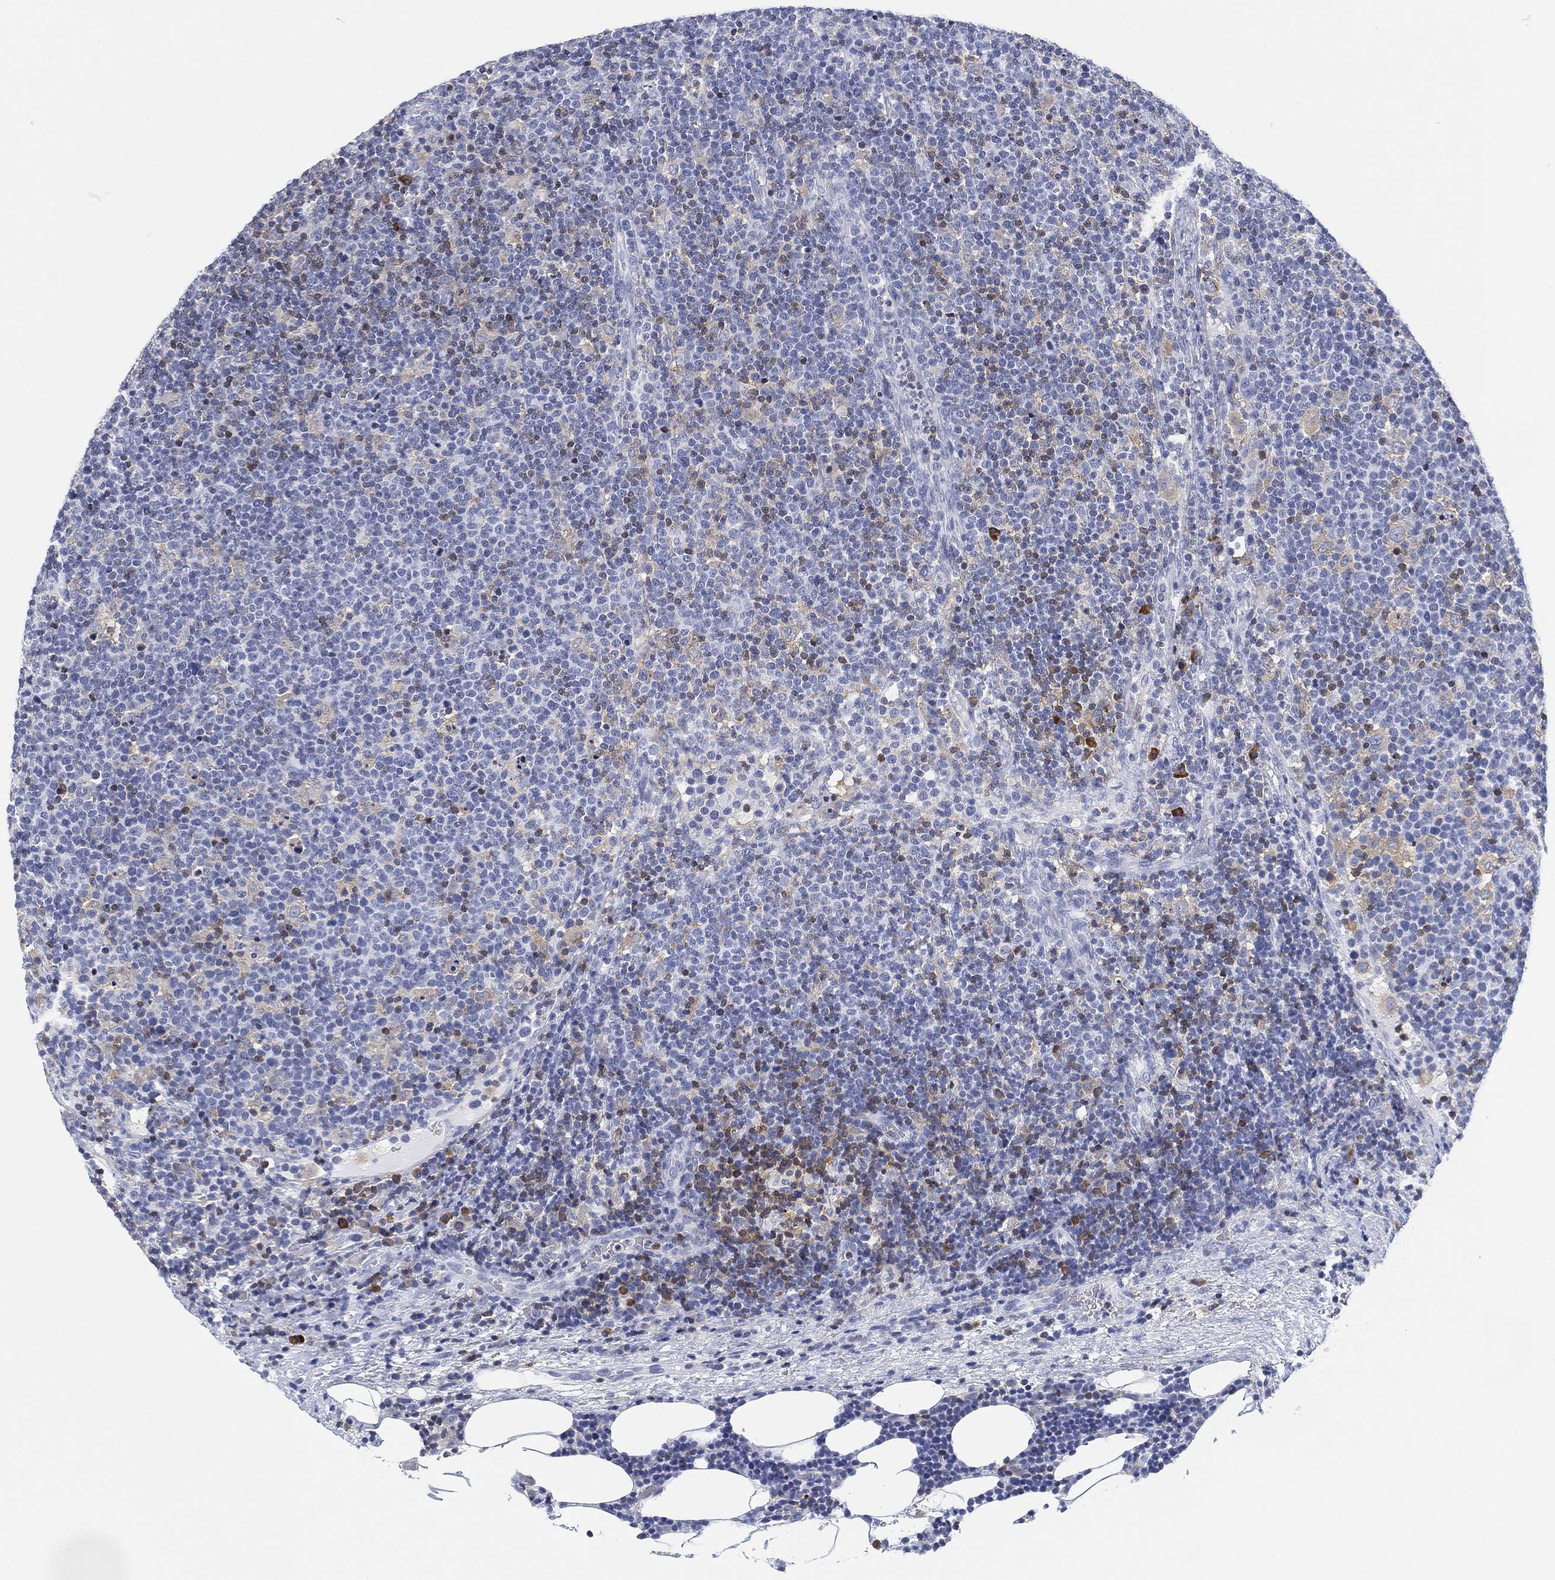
{"staining": {"intensity": "negative", "quantity": "none", "location": "none"}, "tissue": "lymphoma", "cell_type": "Tumor cells", "image_type": "cancer", "snomed": [{"axis": "morphology", "description": "Malignant lymphoma, non-Hodgkin's type, High grade"}, {"axis": "topography", "description": "Lymph node"}], "caption": "An image of lymphoma stained for a protein displays no brown staining in tumor cells.", "gene": "FYB1", "patient": {"sex": "male", "age": 61}}